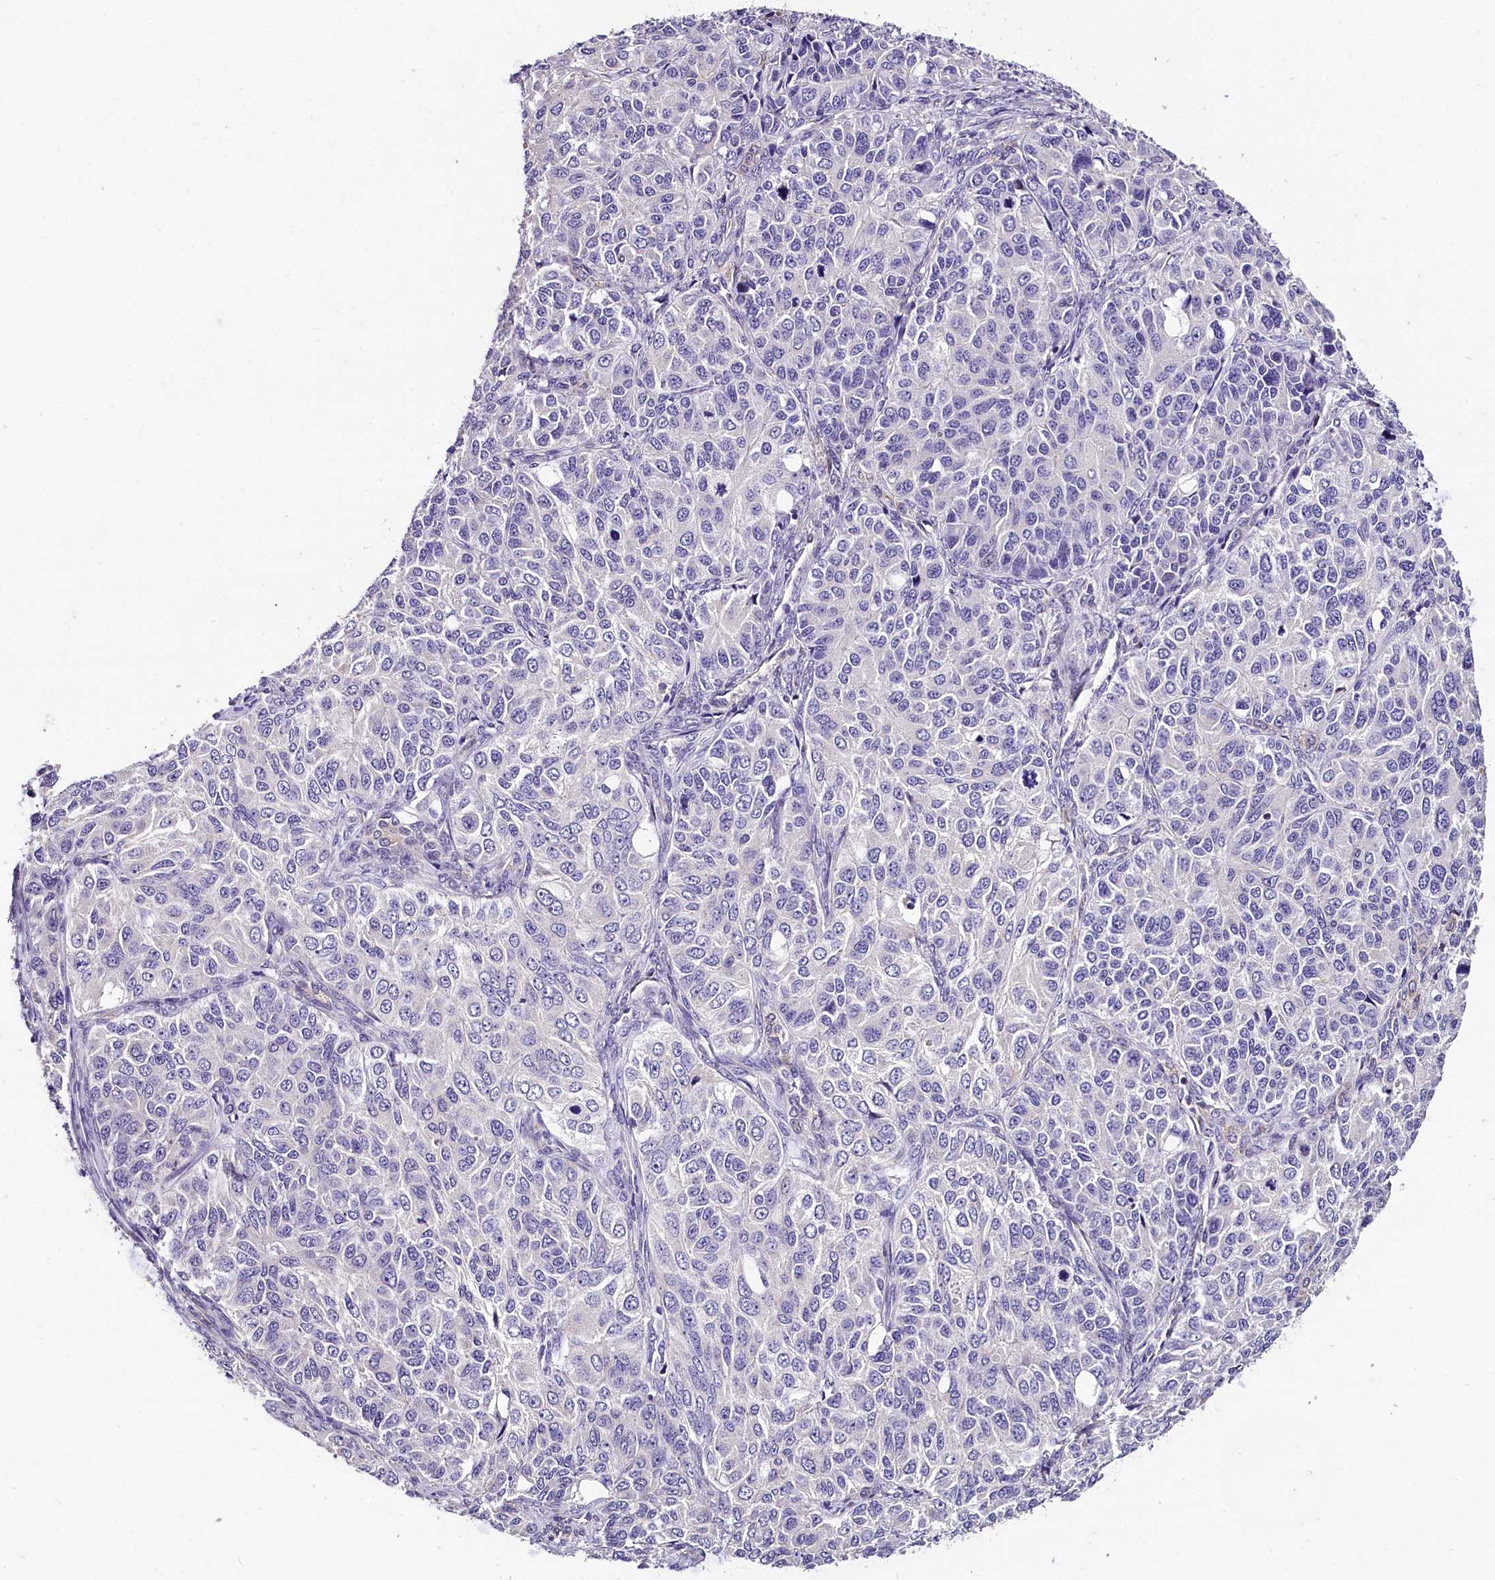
{"staining": {"intensity": "negative", "quantity": "none", "location": "none"}, "tissue": "ovarian cancer", "cell_type": "Tumor cells", "image_type": "cancer", "snomed": [{"axis": "morphology", "description": "Carcinoma, endometroid"}, {"axis": "topography", "description": "Ovary"}], "caption": "Immunohistochemical staining of ovarian cancer (endometroid carcinoma) exhibits no significant staining in tumor cells.", "gene": "ACAA2", "patient": {"sex": "female", "age": 51}}